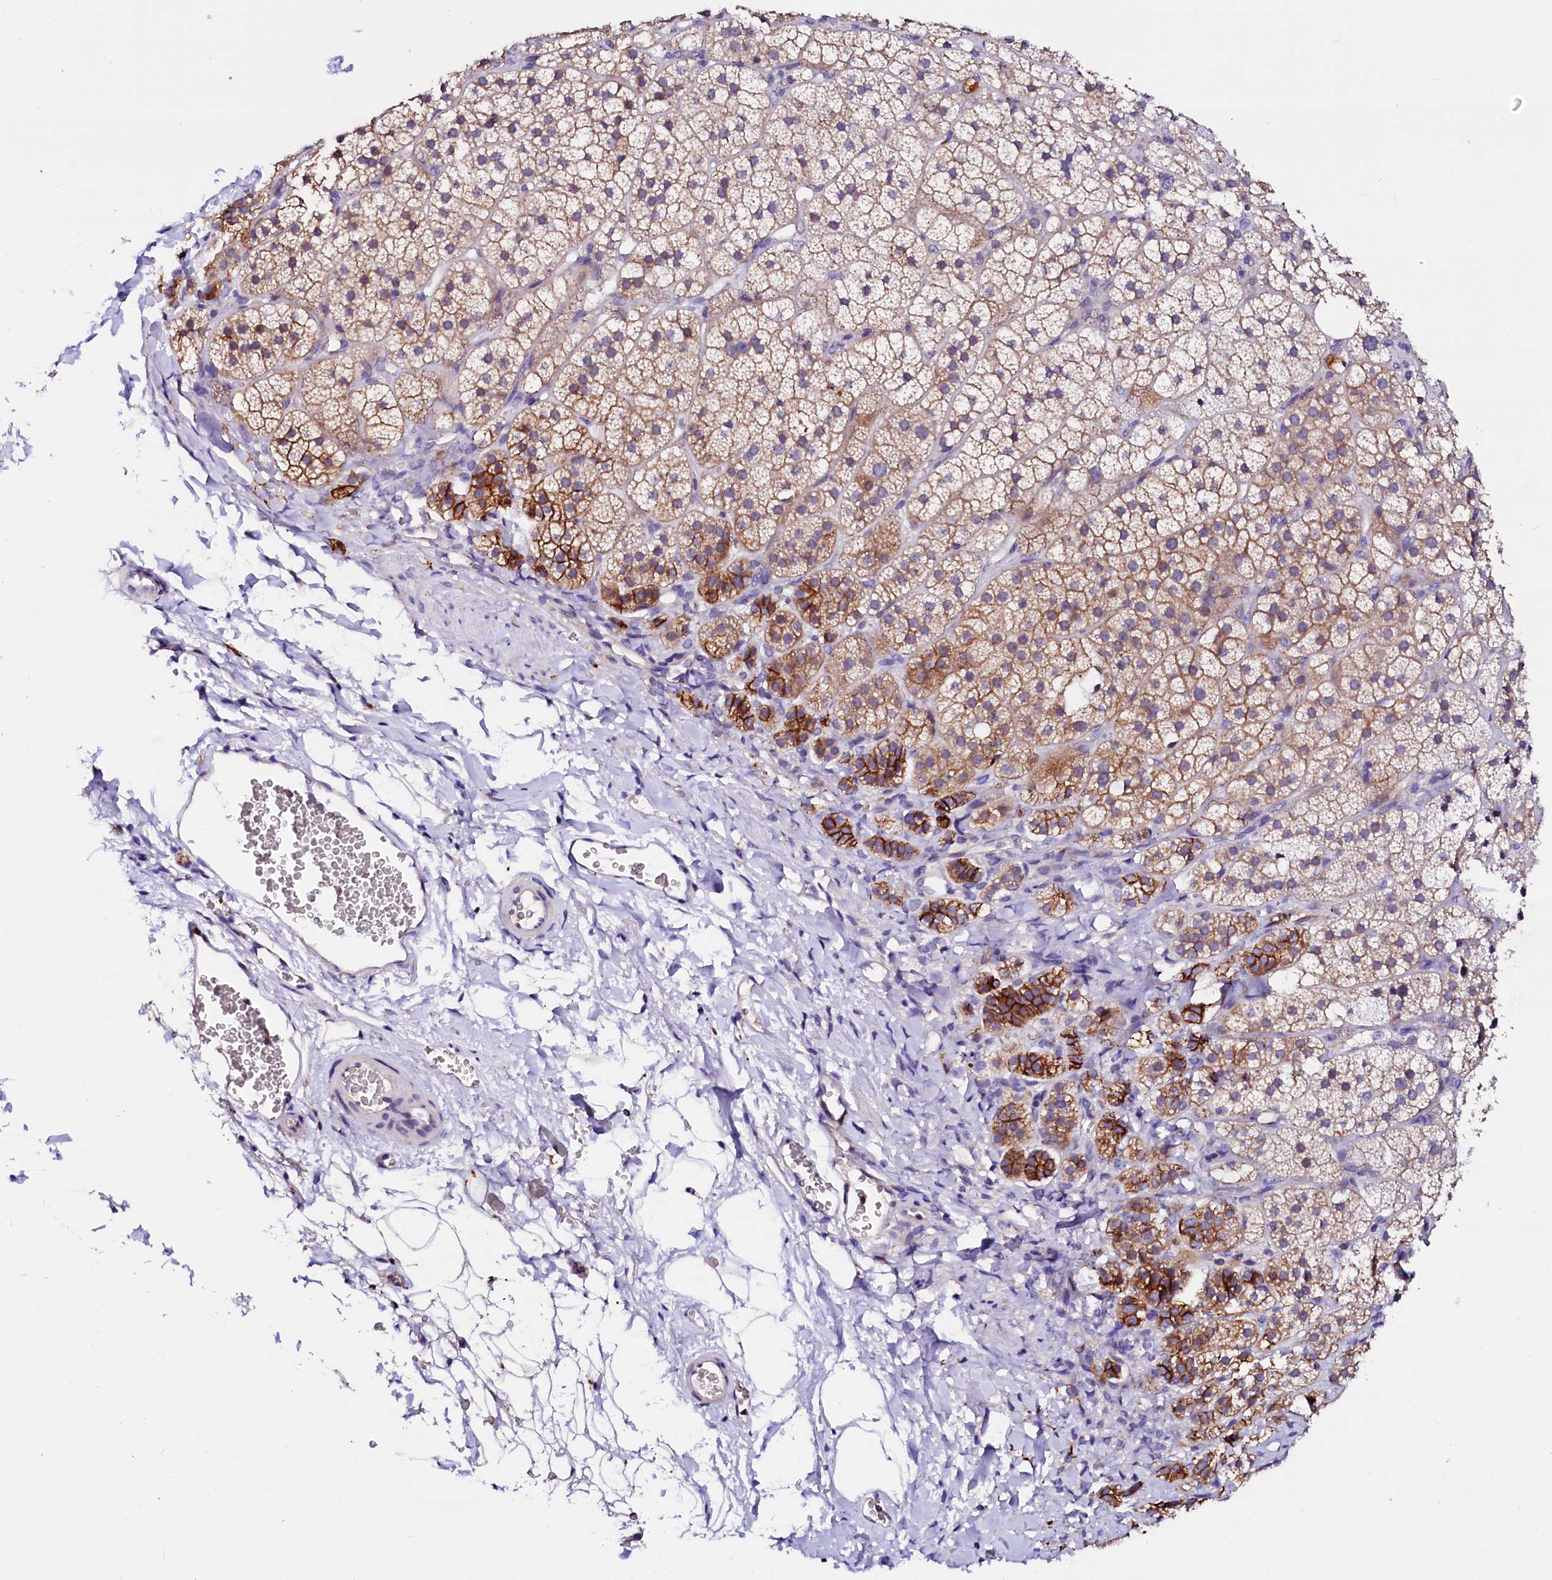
{"staining": {"intensity": "strong", "quantity": "25%-75%", "location": "cytoplasmic/membranous"}, "tissue": "adrenal gland", "cell_type": "Glandular cells", "image_type": "normal", "snomed": [{"axis": "morphology", "description": "Normal tissue, NOS"}, {"axis": "topography", "description": "Adrenal gland"}], "caption": "Adrenal gland stained with immunohistochemistry (IHC) displays strong cytoplasmic/membranous expression in about 25%-75% of glandular cells. The protein of interest is shown in brown color, while the nuclei are stained blue.", "gene": "NALF1", "patient": {"sex": "female", "age": 44}}